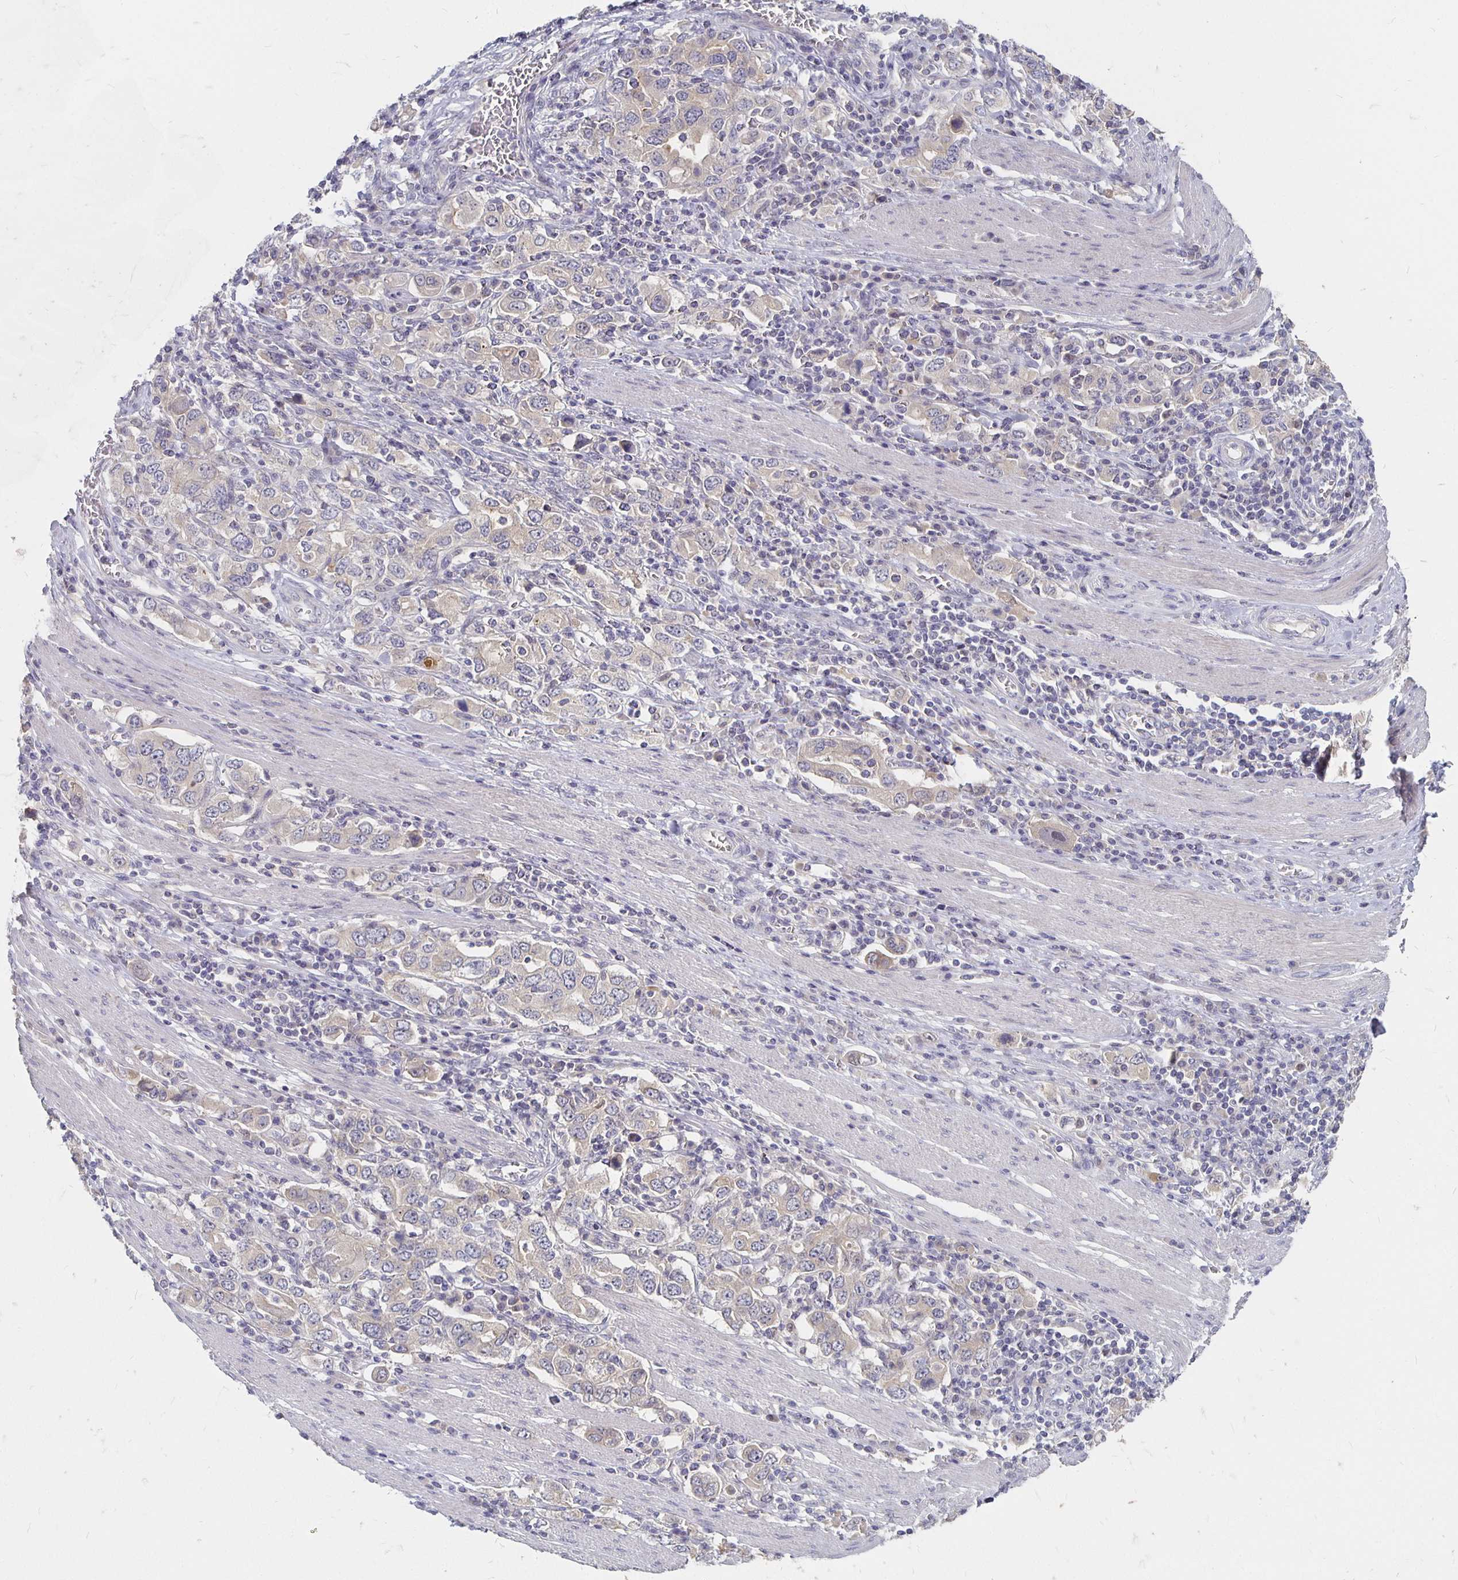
{"staining": {"intensity": "negative", "quantity": "none", "location": "none"}, "tissue": "stomach cancer", "cell_type": "Tumor cells", "image_type": "cancer", "snomed": [{"axis": "morphology", "description": "Adenocarcinoma, NOS"}, {"axis": "topography", "description": "Stomach, upper"}, {"axis": "topography", "description": "Stomach"}], "caption": "This is an immunohistochemistry micrograph of stomach cancer. There is no staining in tumor cells.", "gene": "FKRP", "patient": {"sex": "male", "age": 62}}